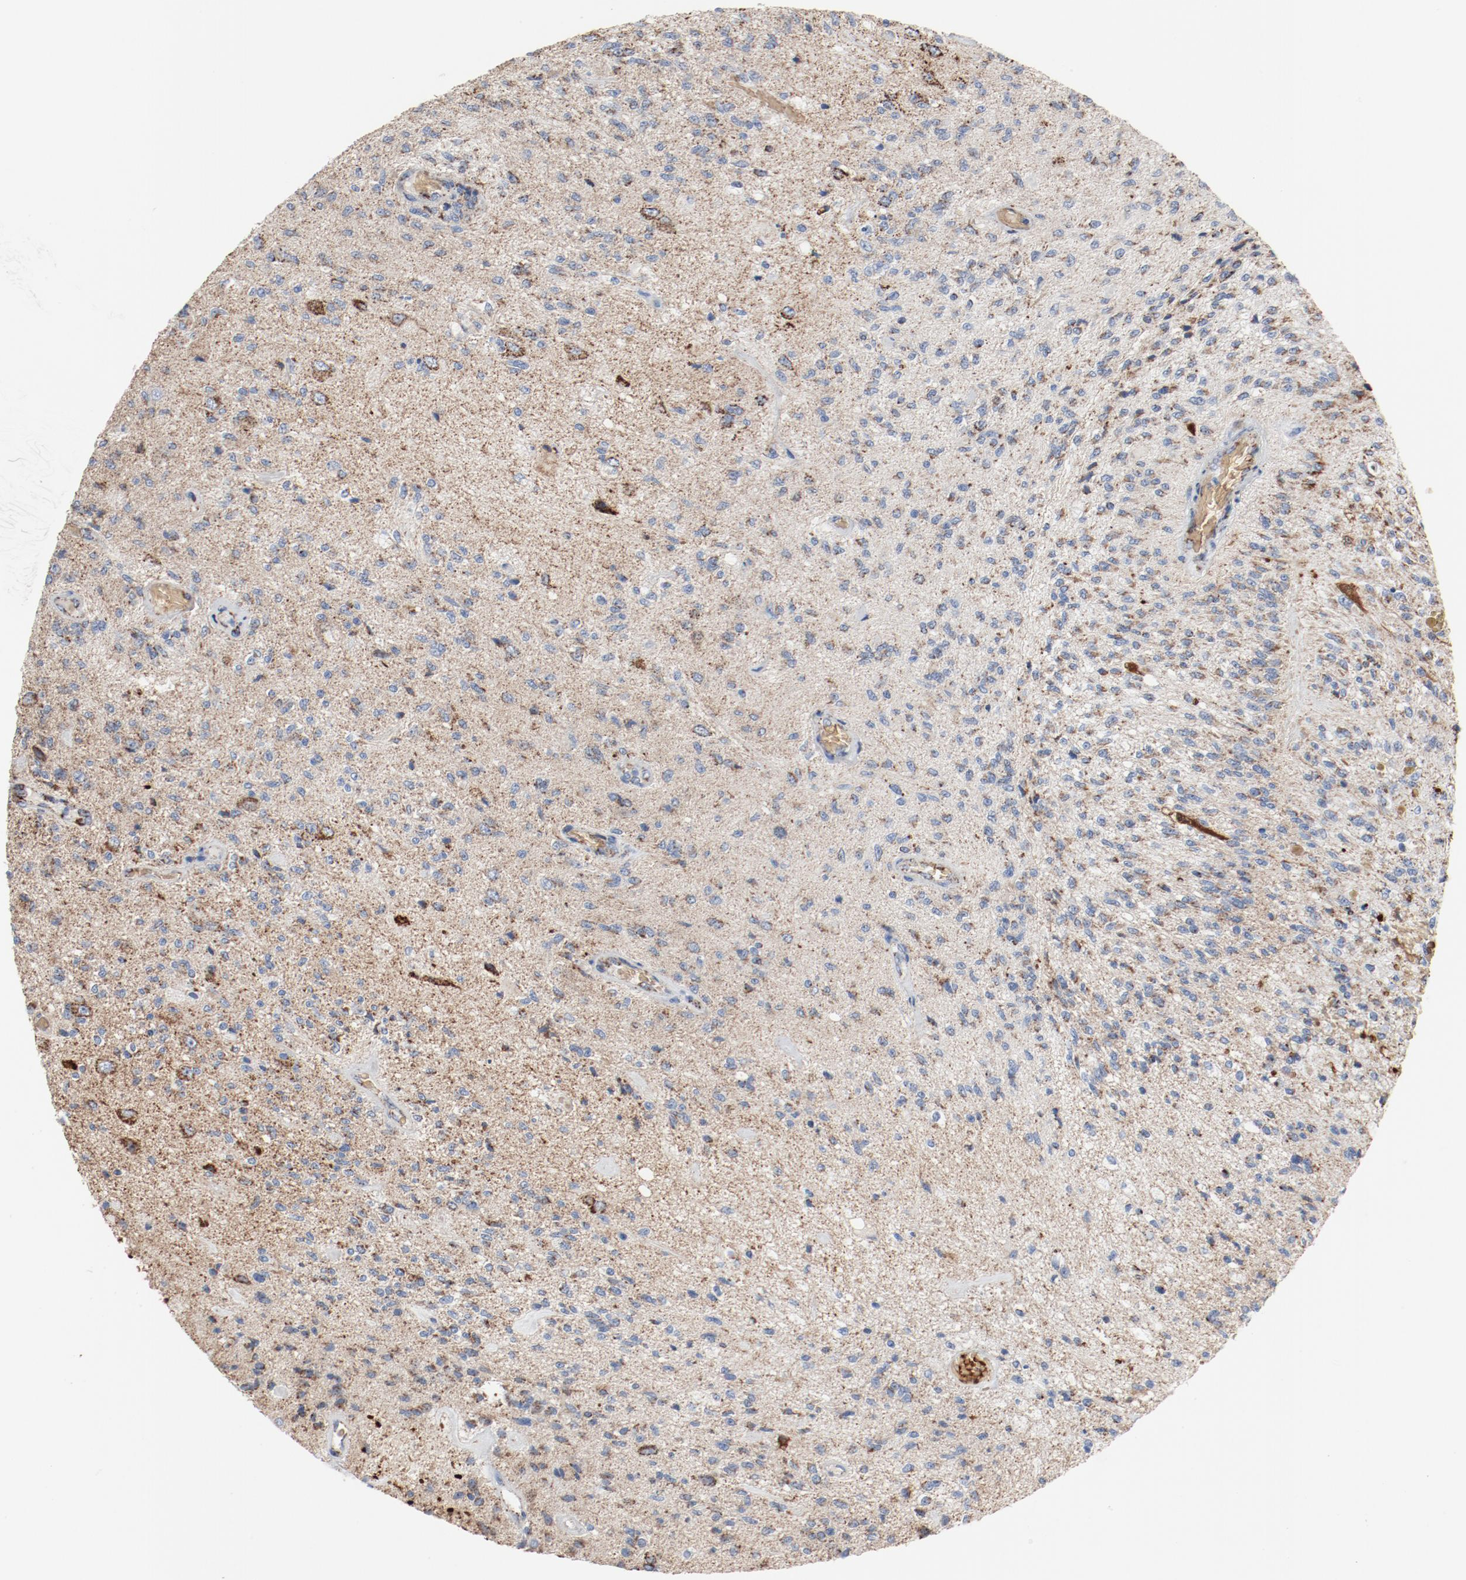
{"staining": {"intensity": "weak", "quantity": "25%-75%", "location": "cytoplasmic/membranous"}, "tissue": "glioma", "cell_type": "Tumor cells", "image_type": "cancer", "snomed": [{"axis": "morphology", "description": "Normal tissue, NOS"}, {"axis": "morphology", "description": "Glioma, malignant, High grade"}, {"axis": "topography", "description": "Cerebral cortex"}], "caption": "Immunohistochemical staining of malignant high-grade glioma reveals weak cytoplasmic/membranous protein positivity in approximately 25%-75% of tumor cells.", "gene": "NDUFB8", "patient": {"sex": "male", "age": 77}}